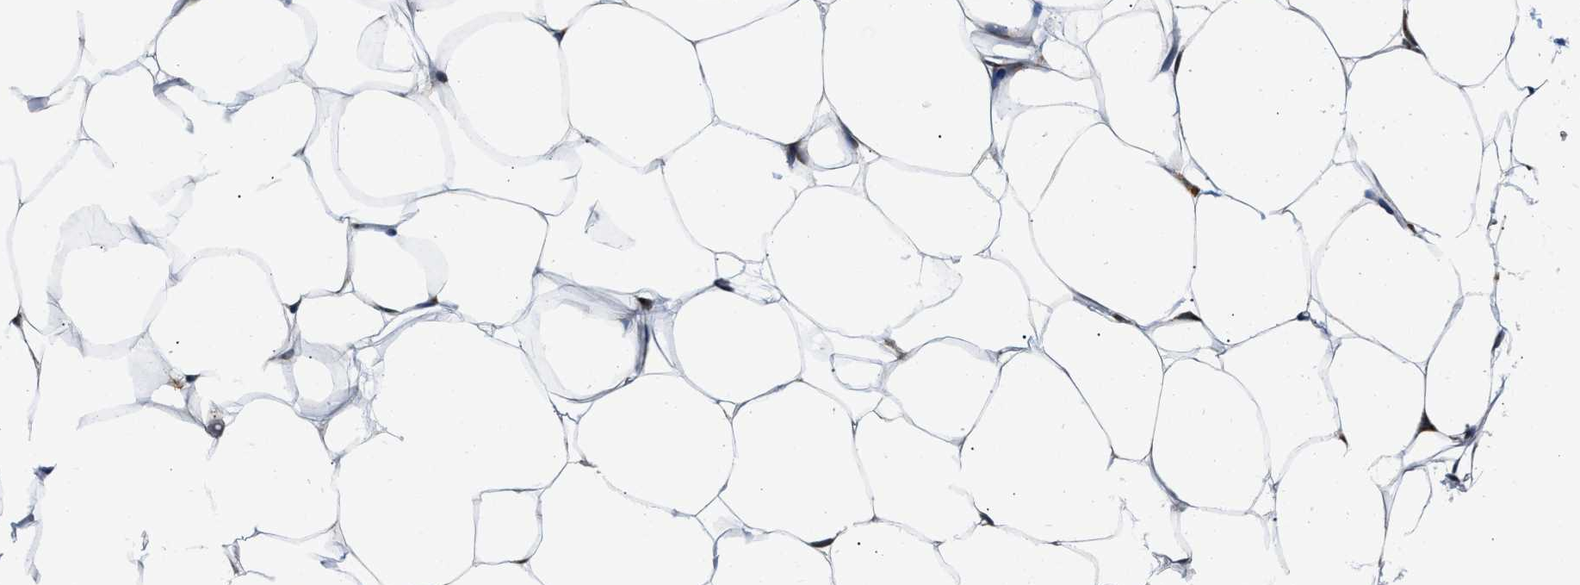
{"staining": {"intensity": "negative", "quantity": "none", "location": "none"}, "tissue": "adipose tissue", "cell_type": "Adipocytes", "image_type": "normal", "snomed": [{"axis": "morphology", "description": "Normal tissue, NOS"}, {"axis": "topography", "description": "Breast"}, {"axis": "topography", "description": "Adipose tissue"}], "caption": "Adipocytes show no significant protein positivity in normal adipose tissue.", "gene": "KCNMB2", "patient": {"sex": "female", "age": 25}}